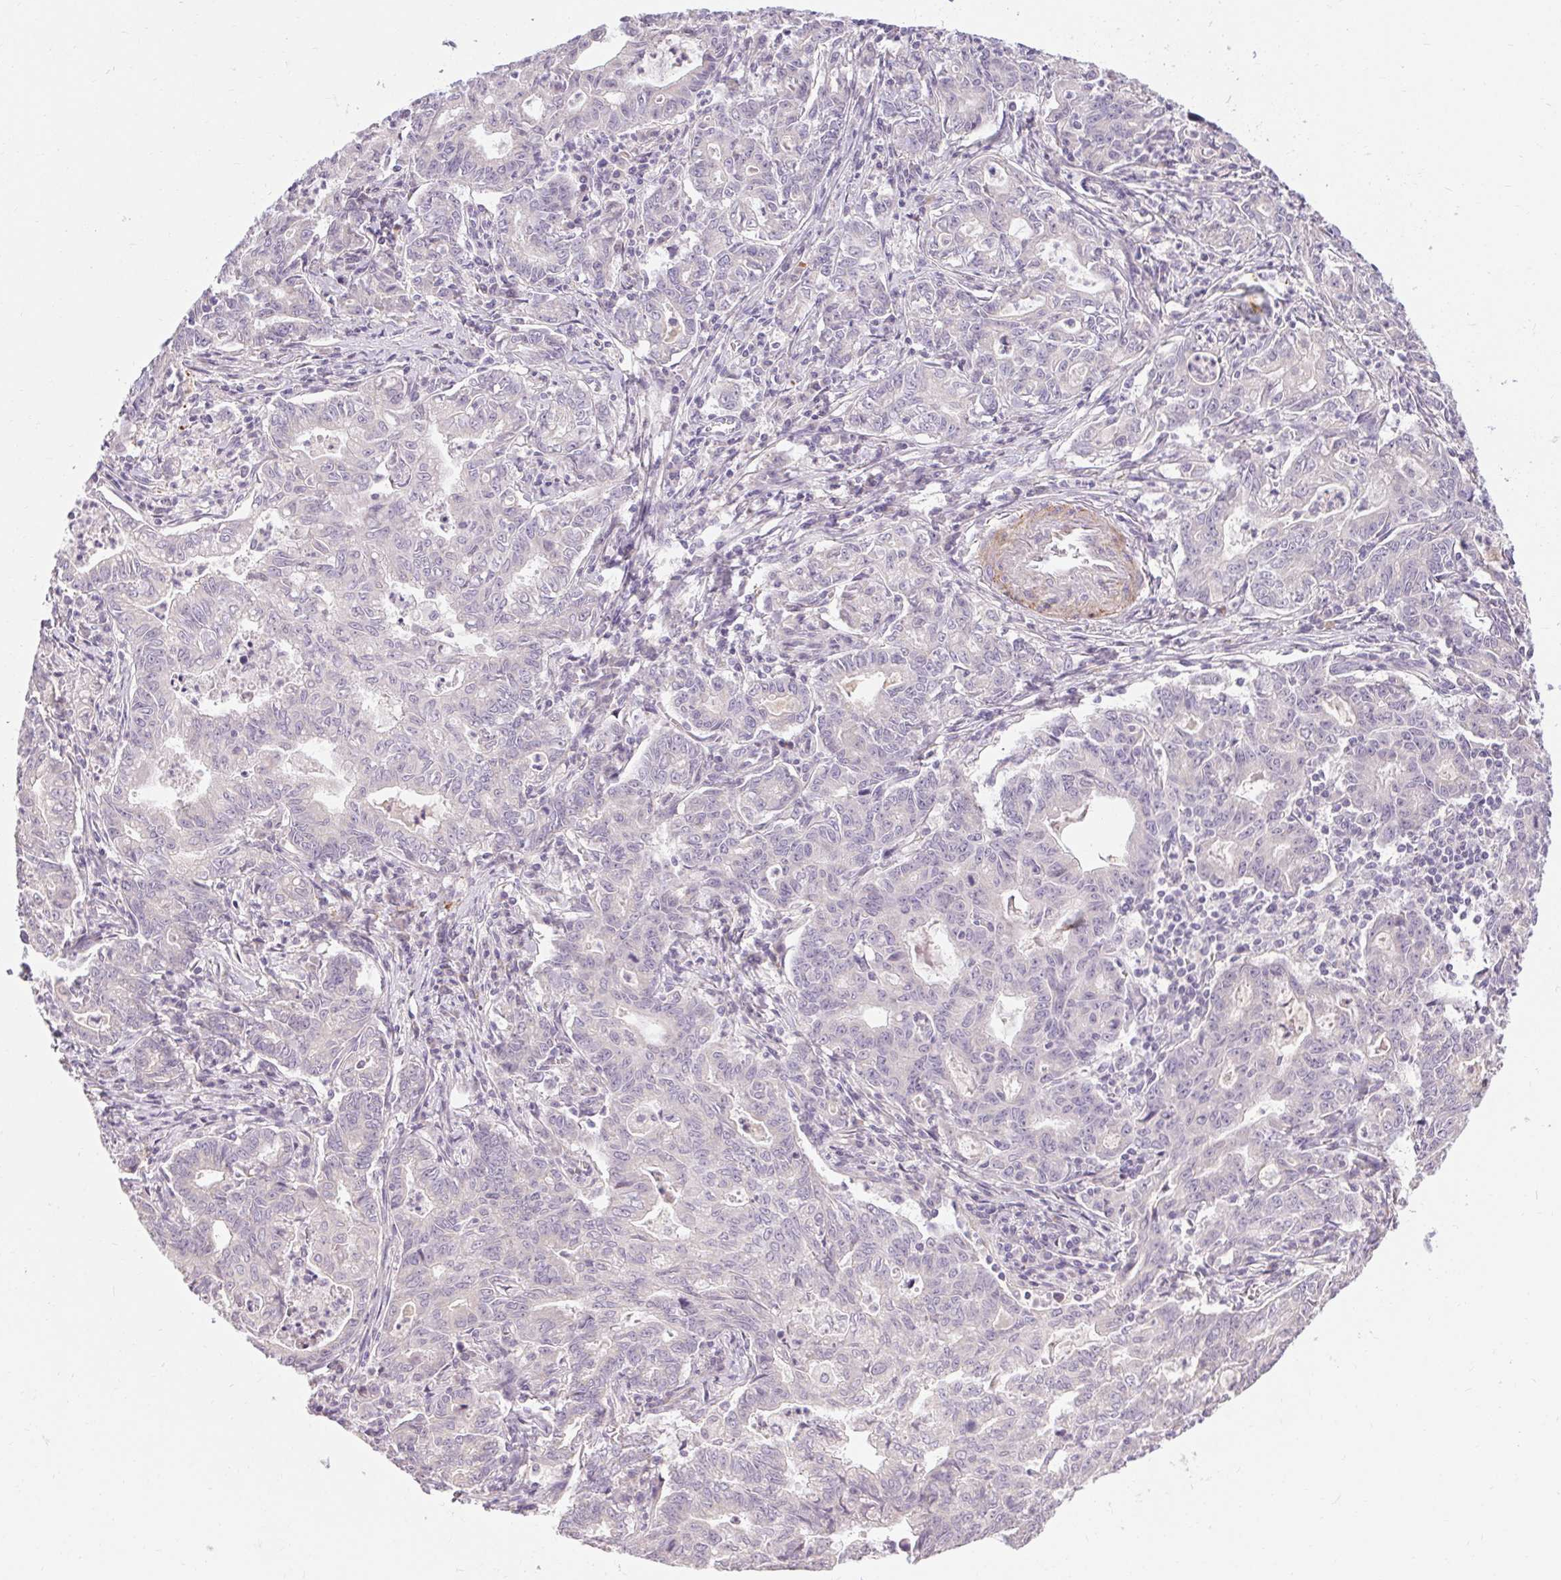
{"staining": {"intensity": "negative", "quantity": "none", "location": "none"}, "tissue": "stomach cancer", "cell_type": "Tumor cells", "image_type": "cancer", "snomed": [{"axis": "morphology", "description": "Adenocarcinoma, NOS"}, {"axis": "topography", "description": "Stomach, upper"}], "caption": "Image shows no significant protein expression in tumor cells of adenocarcinoma (stomach).", "gene": "TMEM52B", "patient": {"sex": "female", "age": 79}}